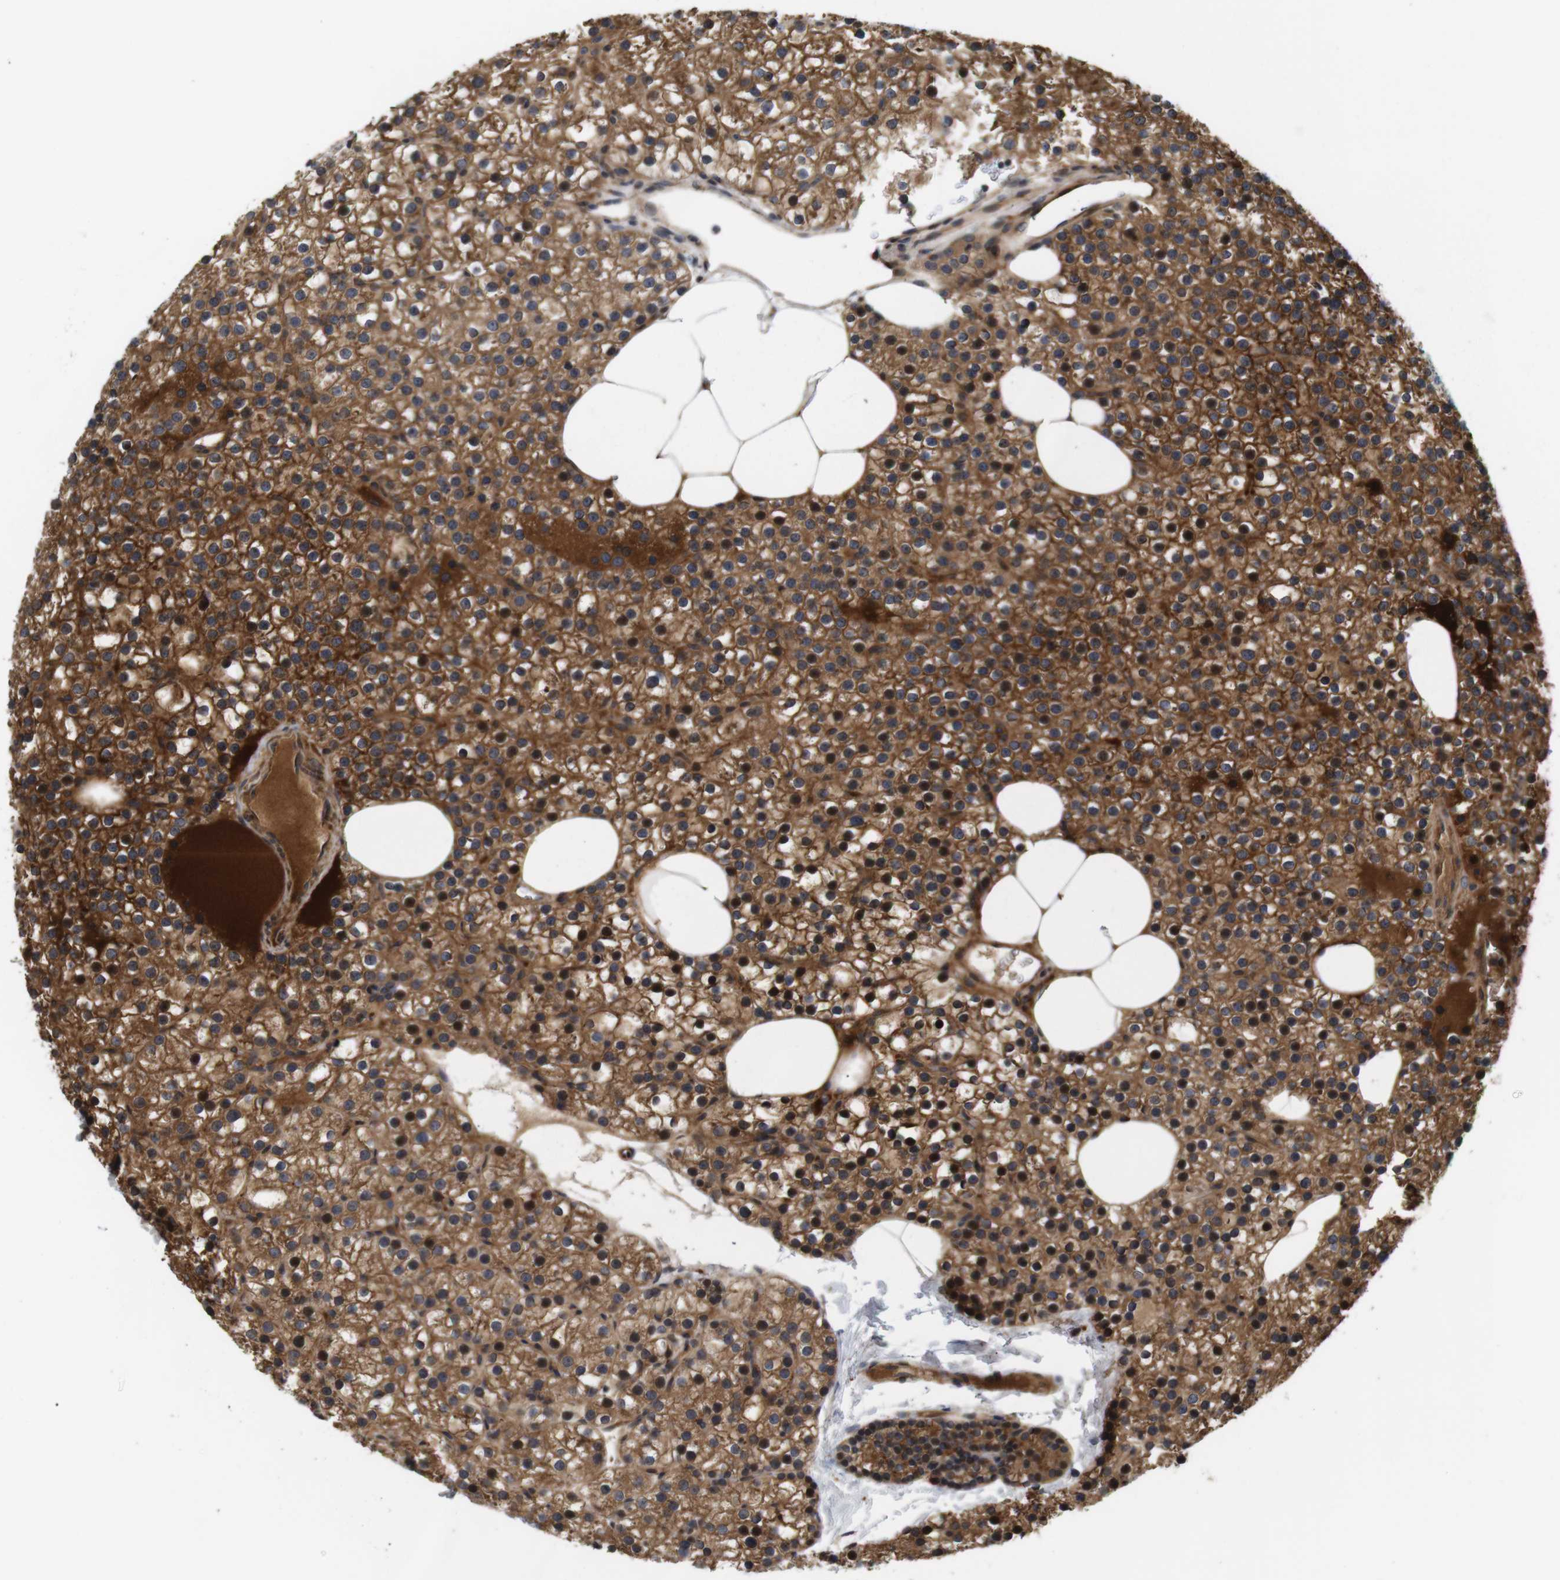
{"staining": {"intensity": "strong", "quantity": ">75%", "location": "cytoplasmic/membranous"}, "tissue": "parathyroid gland", "cell_type": "Glandular cells", "image_type": "normal", "snomed": [{"axis": "morphology", "description": "Normal tissue, NOS"}, {"axis": "morphology", "description": "Adenoma, NOS"}, {"axis": "topography", "description": "Parathyroid gland"}], "caption": "Immunohistochemical staining of benign human parathyroid gland shows >75% levels of strong cytoplasmic/membranous protein positivity in about >75% of glandular cells. (IHC, brightfield microscopy, high magnification).", "gene": "SPRY3", "patient": {"sex": "female", "age": 70}}